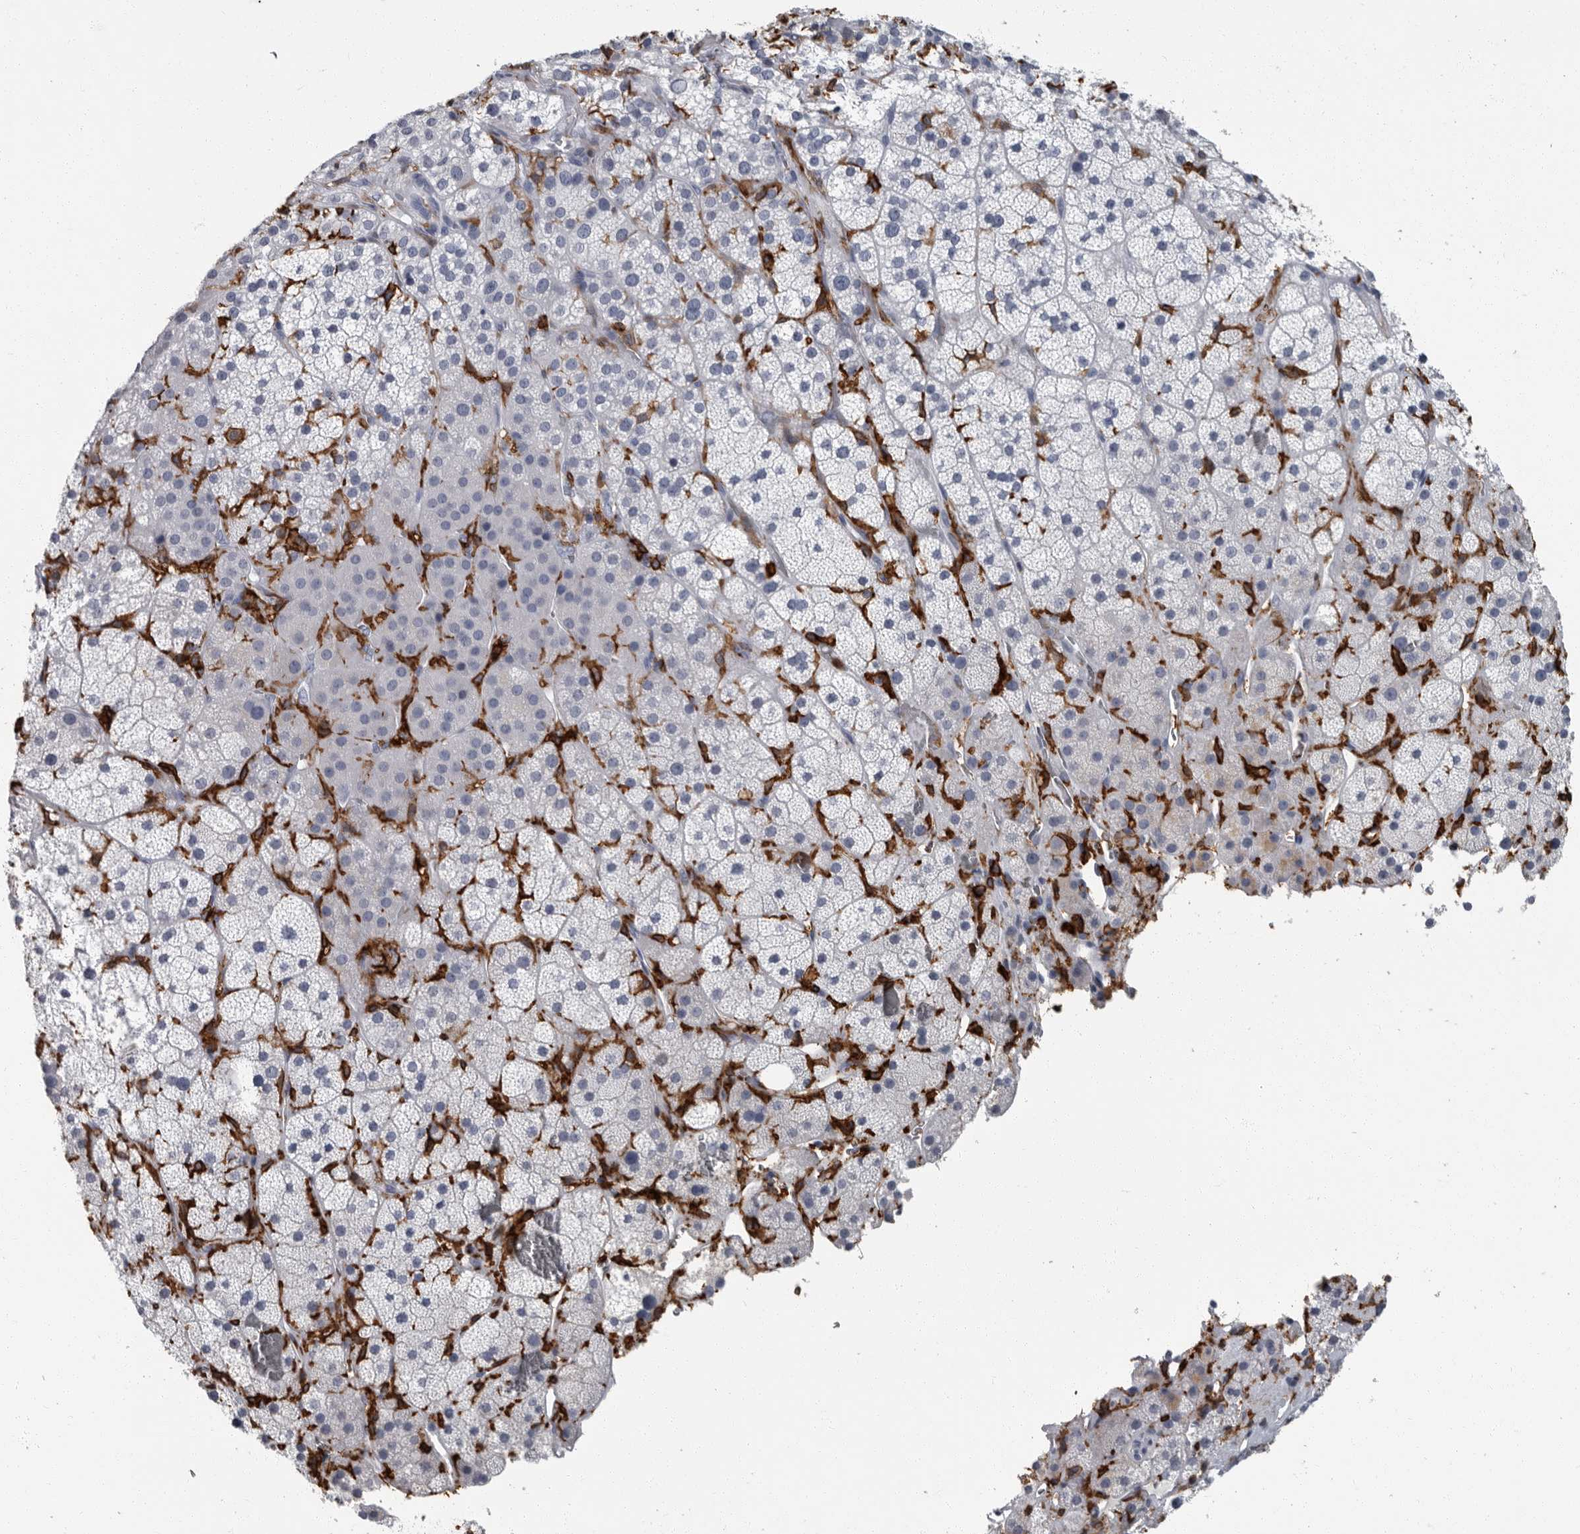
{"staining": {"intensity": "negative", "quantity": "none", "location": "none"}, "tissue": "adrenal gland", "cell_type": "Glandular cells", "image_type": "normal", "snomed": [{"axis": "morphology", "description": "Normal tissue, NOS"}, {"axis": "topography", "description": "Adrenal gland"}], "caption": "High magnification brightfield microscopy of unremarkable adrenal gland stained with DAB (3,3'-diaminobenzidine) (brown) and counterstained with hematoxylin (blue): glandular cells show no significant positivity. (DAB (3,3'-diaminobenzidine) immunohistochemistry (IHC) with hematoxylin counter stain).", "gene": "FCER1G", "patient": {"sex": "male", "age": 57}}